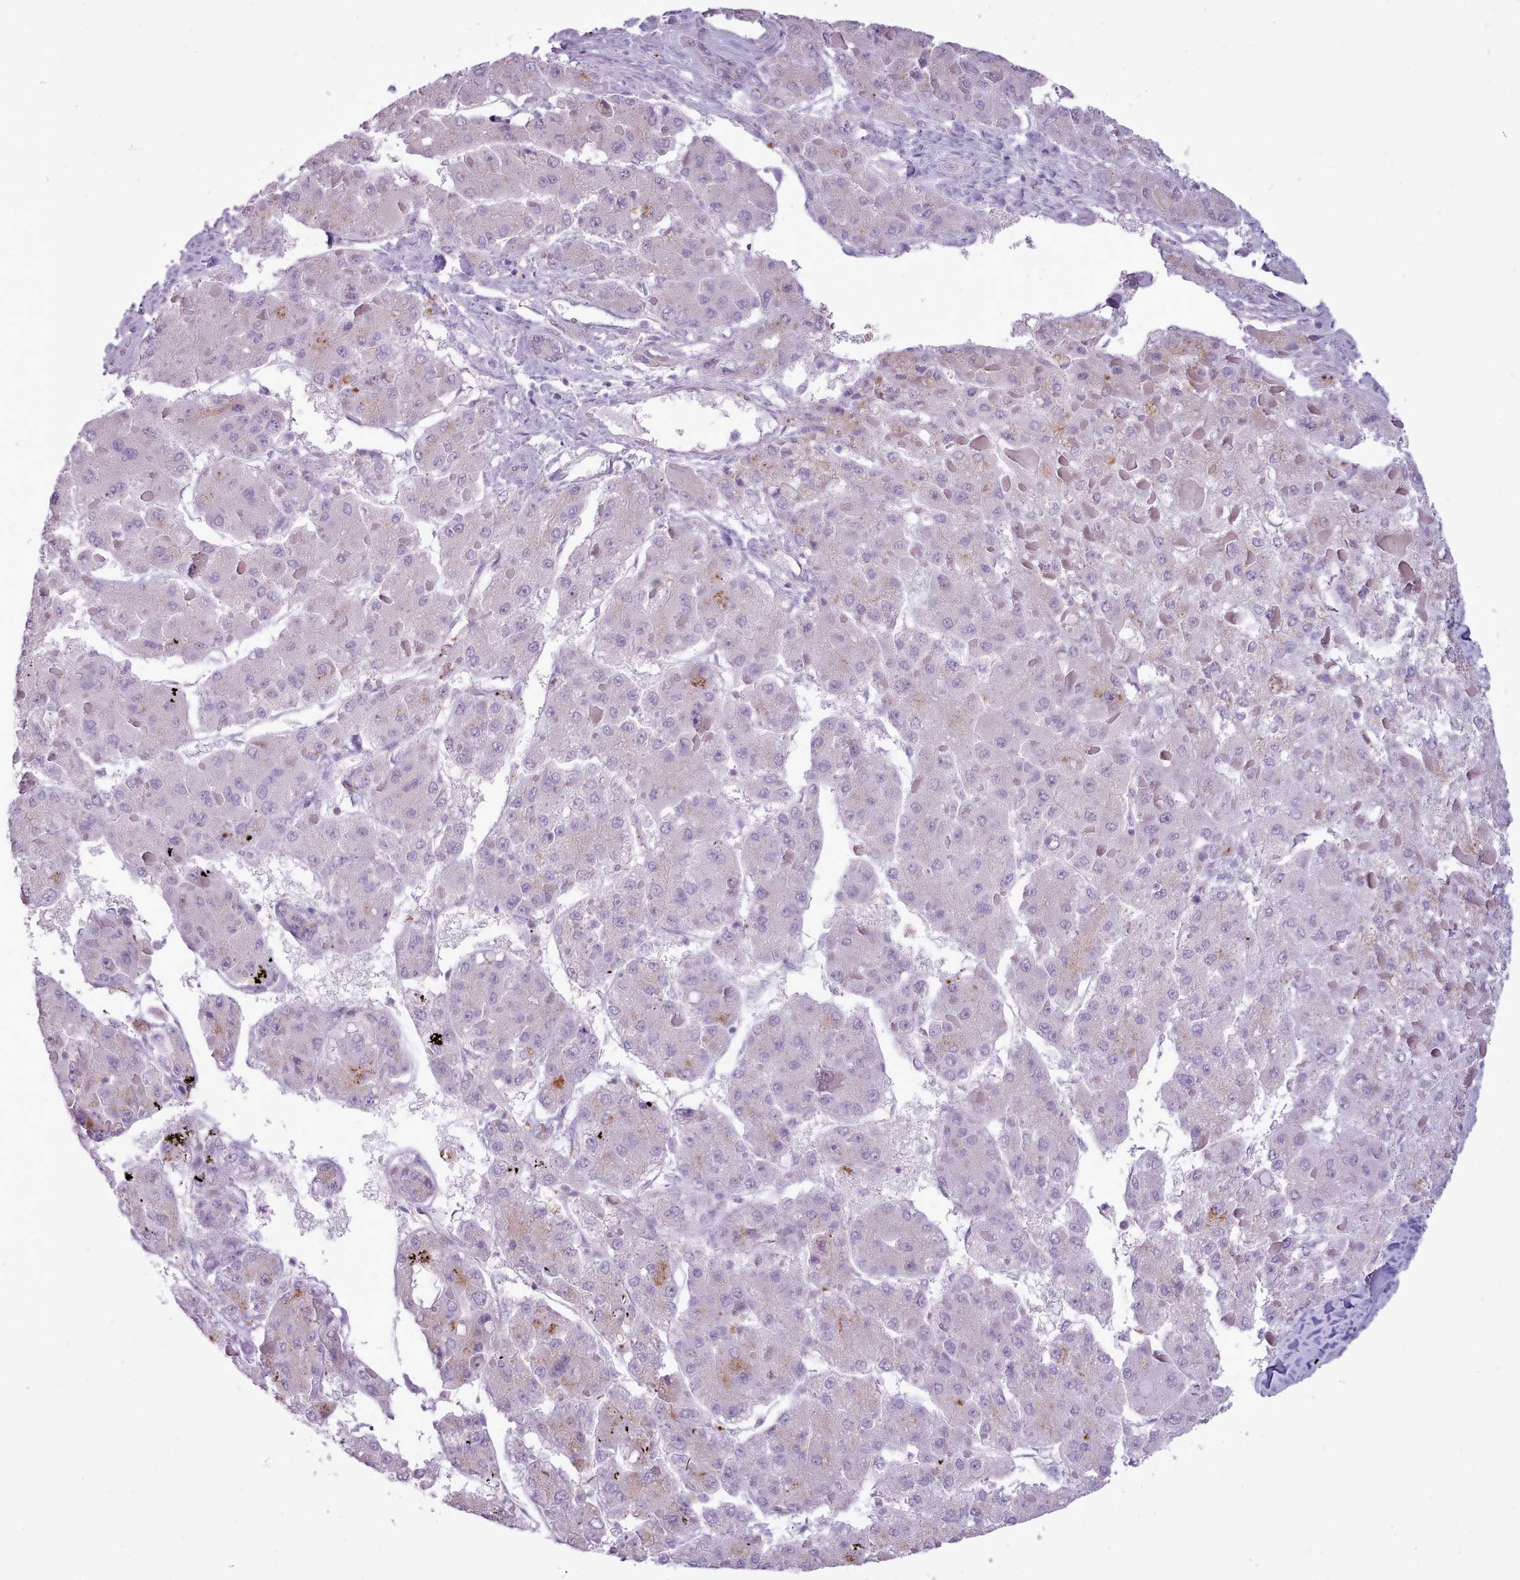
{"staining": {"intensity": "moderate", "quantity": "<25%", "location": "cytoplasmic/membranous"}, "tissue": "liver cancer", "cell_type": "Tumor cells", "image_type": "cancer", "snomed": [{"axis": "morphology", "description": "Carcinoma, Hepatocellular, NOS"}, {"axis": "topography", "description": "Liver"}], "caption": "An immunohistochemistry histopathology image of neoplastic tissue is shown. Protein staining in brown labels moderate cytoplasmic/membranous positivity in liver cancer within tumor cells. (brown staining indicates protein expression, while blue staining denotes nuclei).", "gene": "ATRAID", "patient": {"sex": "female", "age": 73}}